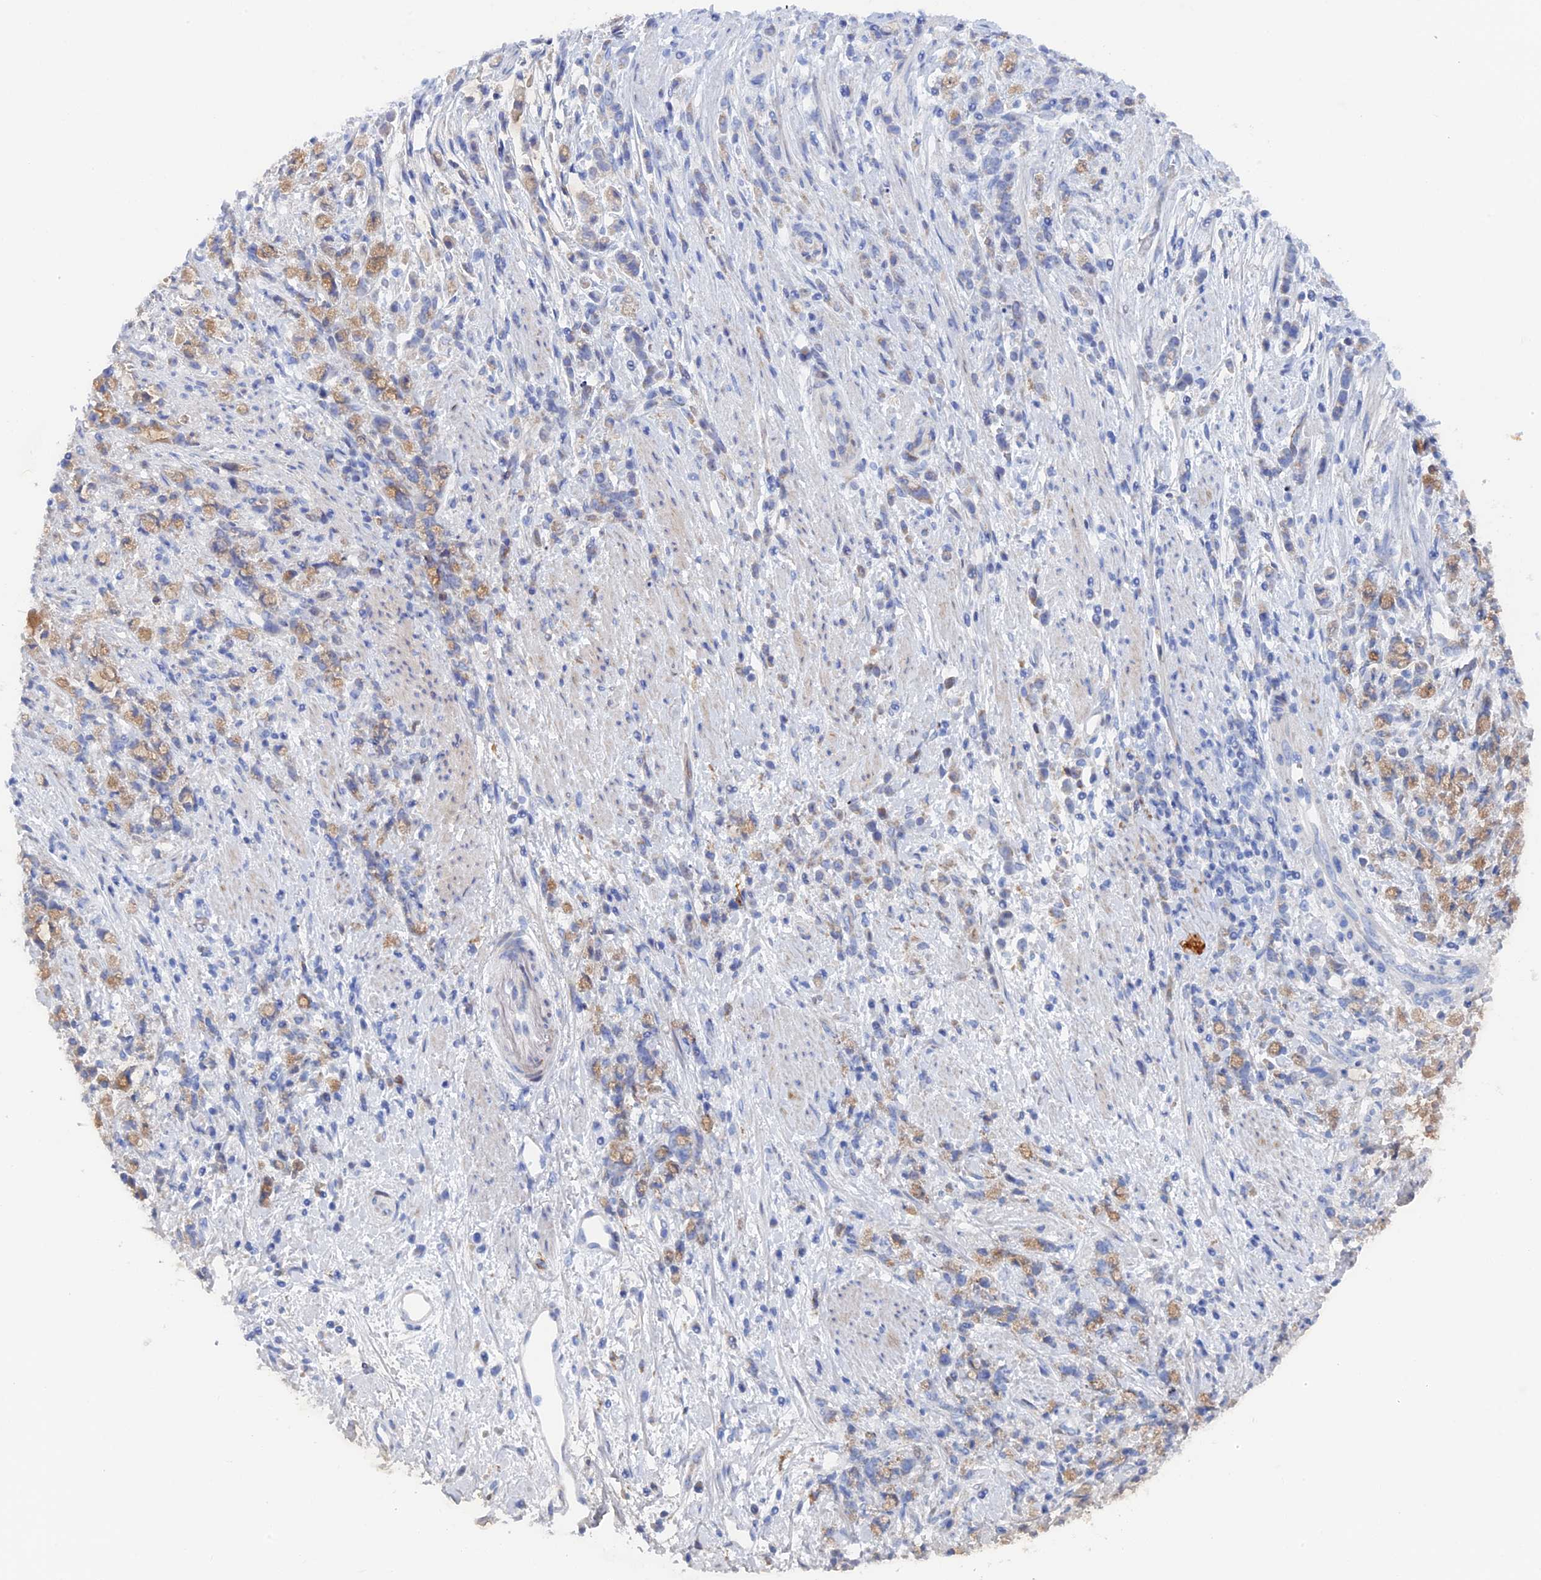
{"staining": {"intensity": "weak", "quantity": "25%-75%", "location": "cytoplasmic/membranous"}, "tissue": "stomach cancer", "cell_type": "Tumor cells", "image_type": "cancer", "snomed": [{"axis": "morphology", "description": "Adenocarcinoma, NOS"}, {"axis": "topography", "description": "Stomach"}], "caption": "Brown immunohistochemical staining in stomach adenocarcinoma reveals weak cytoplasmic/membranous expression in approximately 25%-75% of tumor cells. (DAB = brown stain, brightfield microscopy at high magnification).", "gene": "COG7", "patient": {"sex": "female", "age": 60}}